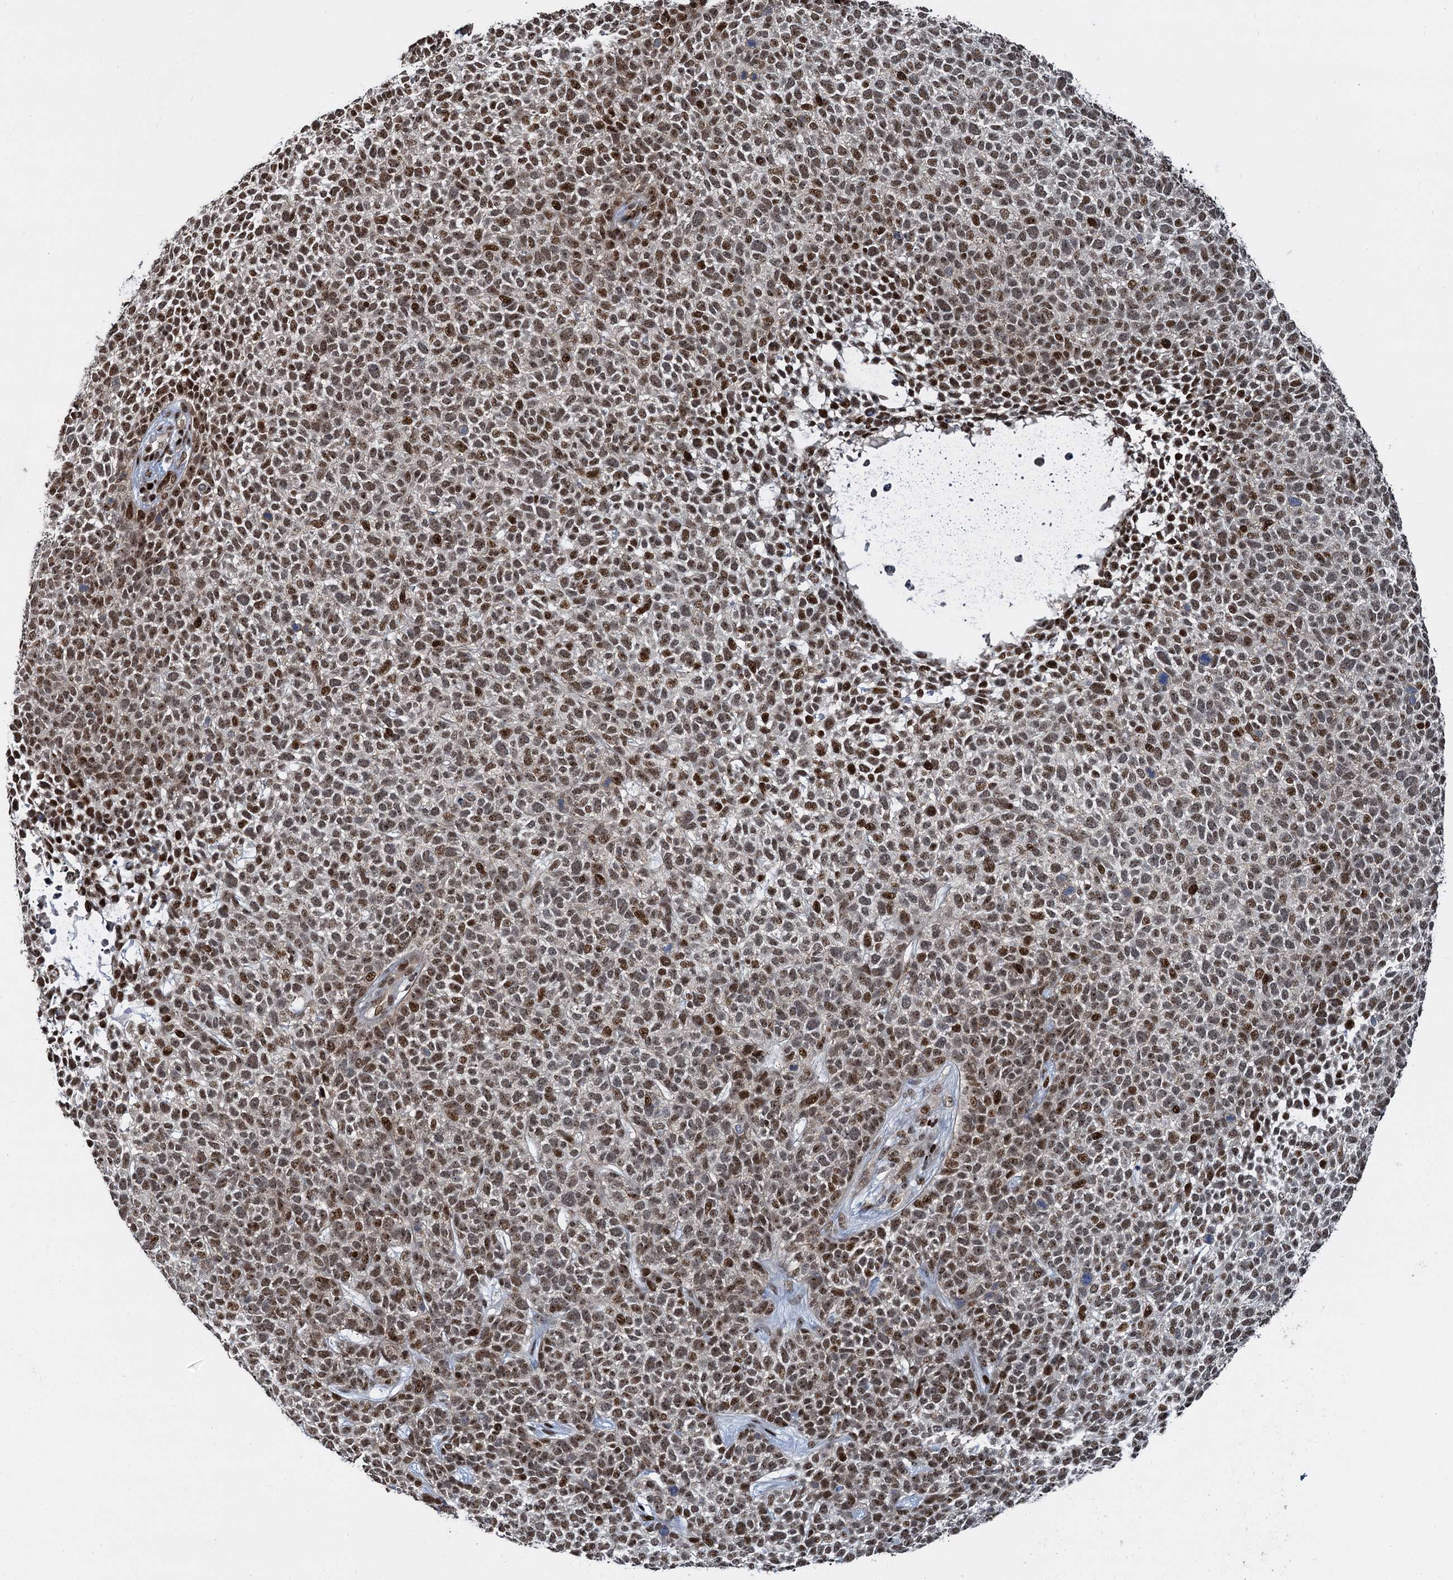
{"staining": {"intensity": "moderate", "quantity": ">75%", "location": "nuclear"}, "tissue": "skin cancer", "cell_type": "Tumor cells", "image_type": "cancer", "snomed": [{"axis": "morphology", "description": "Basal cell carcinoma"}, {"axis": "topography", "description": "Skin"}], "caption": "Moderate nuclear protein expression is identified in about >75% of tumor cells in skin cancer (basal cell carcinoma). Nuclei are stained in blue.", "gene": "ANKRD49", "patient": {"sex": "female", "age": 84}}